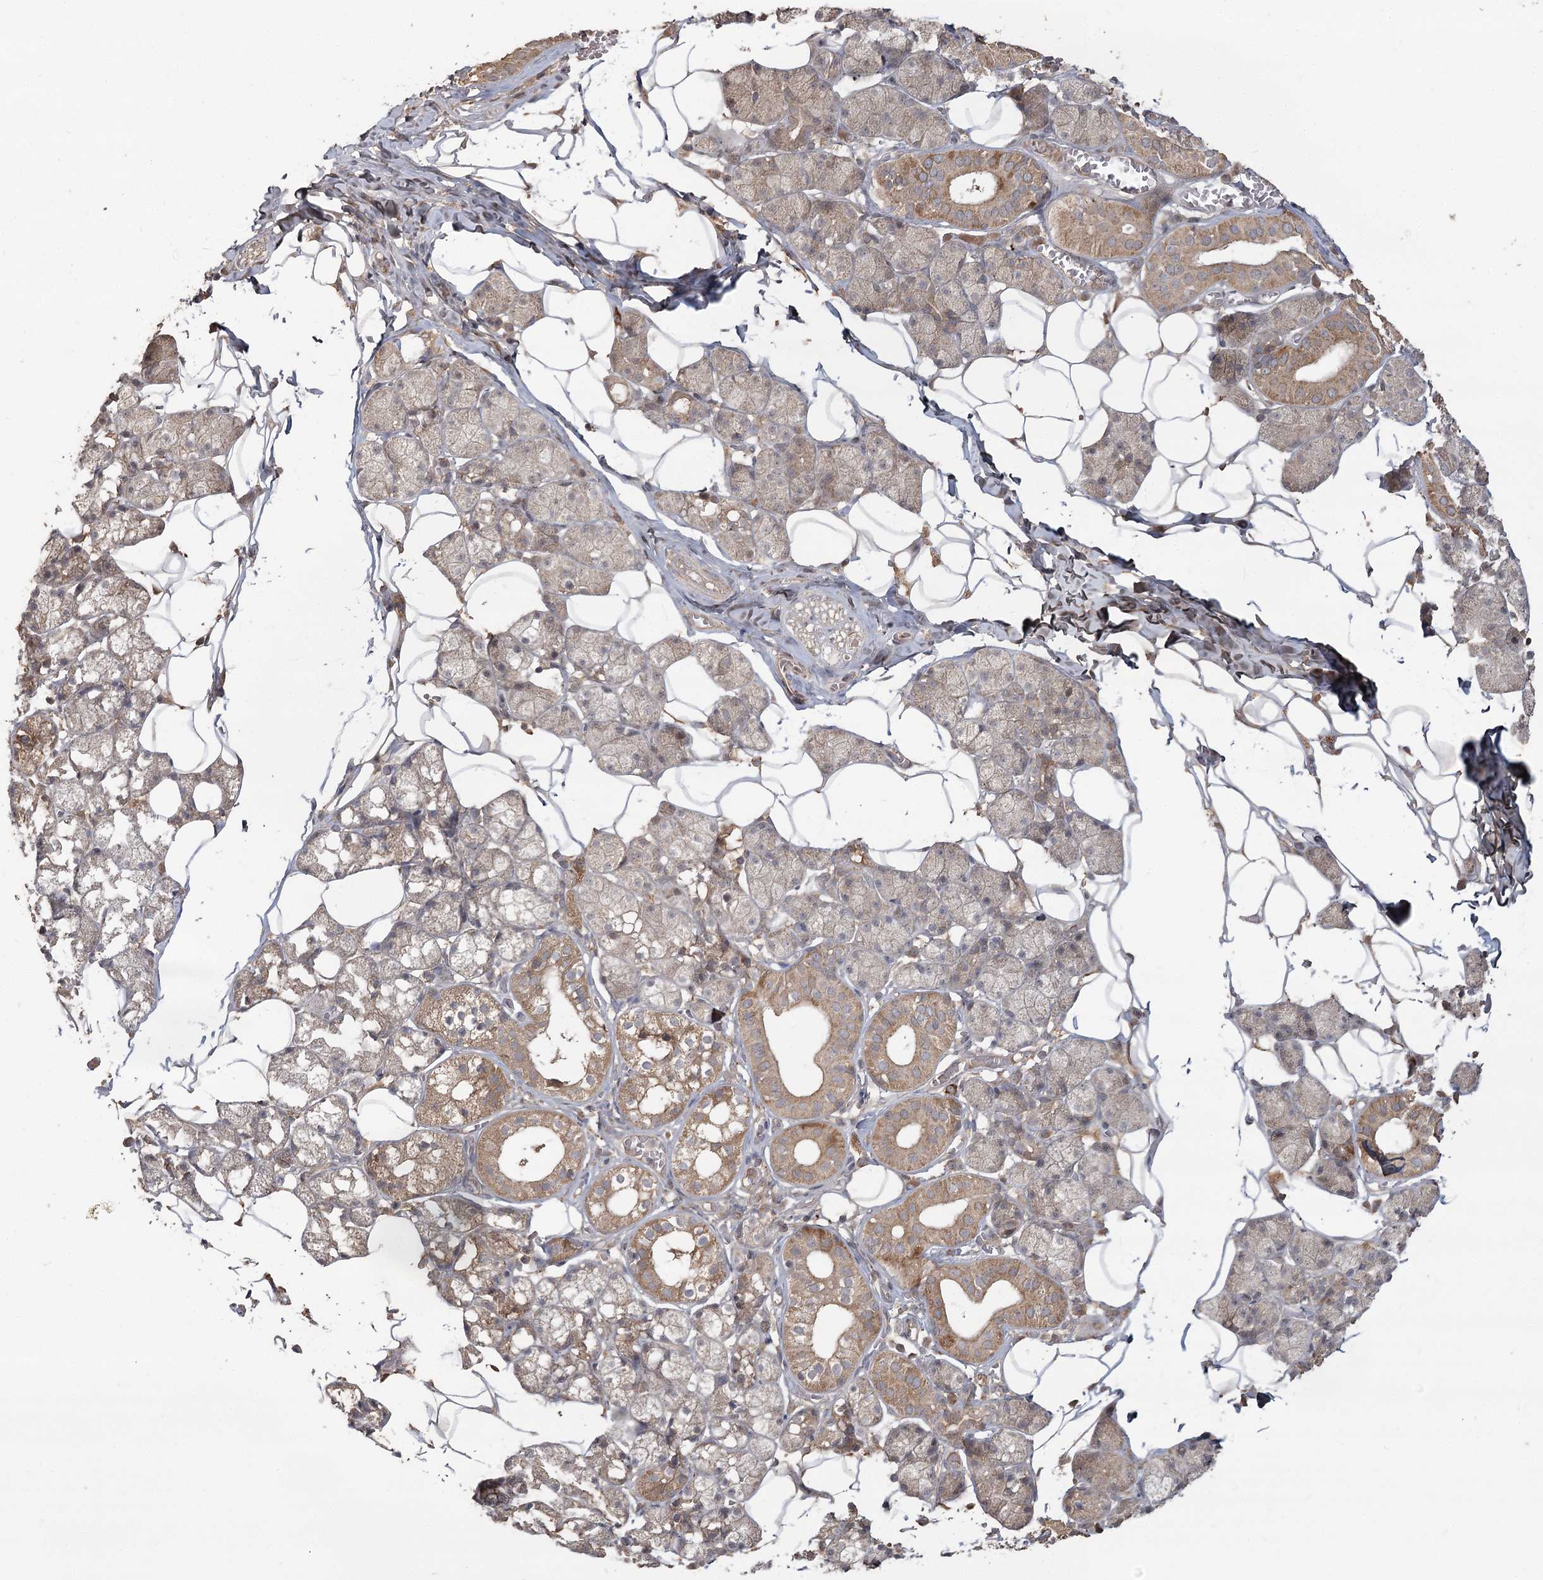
{"staining": {"intensity": "moderate", "quantity": "25%-75%", "location": "cytoplasmic/membranous"}, "tissue": "salivary gland", "cell_type": "Glandular cells", "image_type": "normal", "snomed": [{"axis": "morphology", "description": "Normal tissue, NOS"}, {"axis": "topography", "description": "Salivary gland"}], "caption": "Immunohistochemical staining of benign human salivary gland exhibits moderate cytoplasmic/membranous protein positivity in about 25%-75% of glandular cells.", "gene": "OBSL1", "patient": {"sex": "female", "age": 33}}